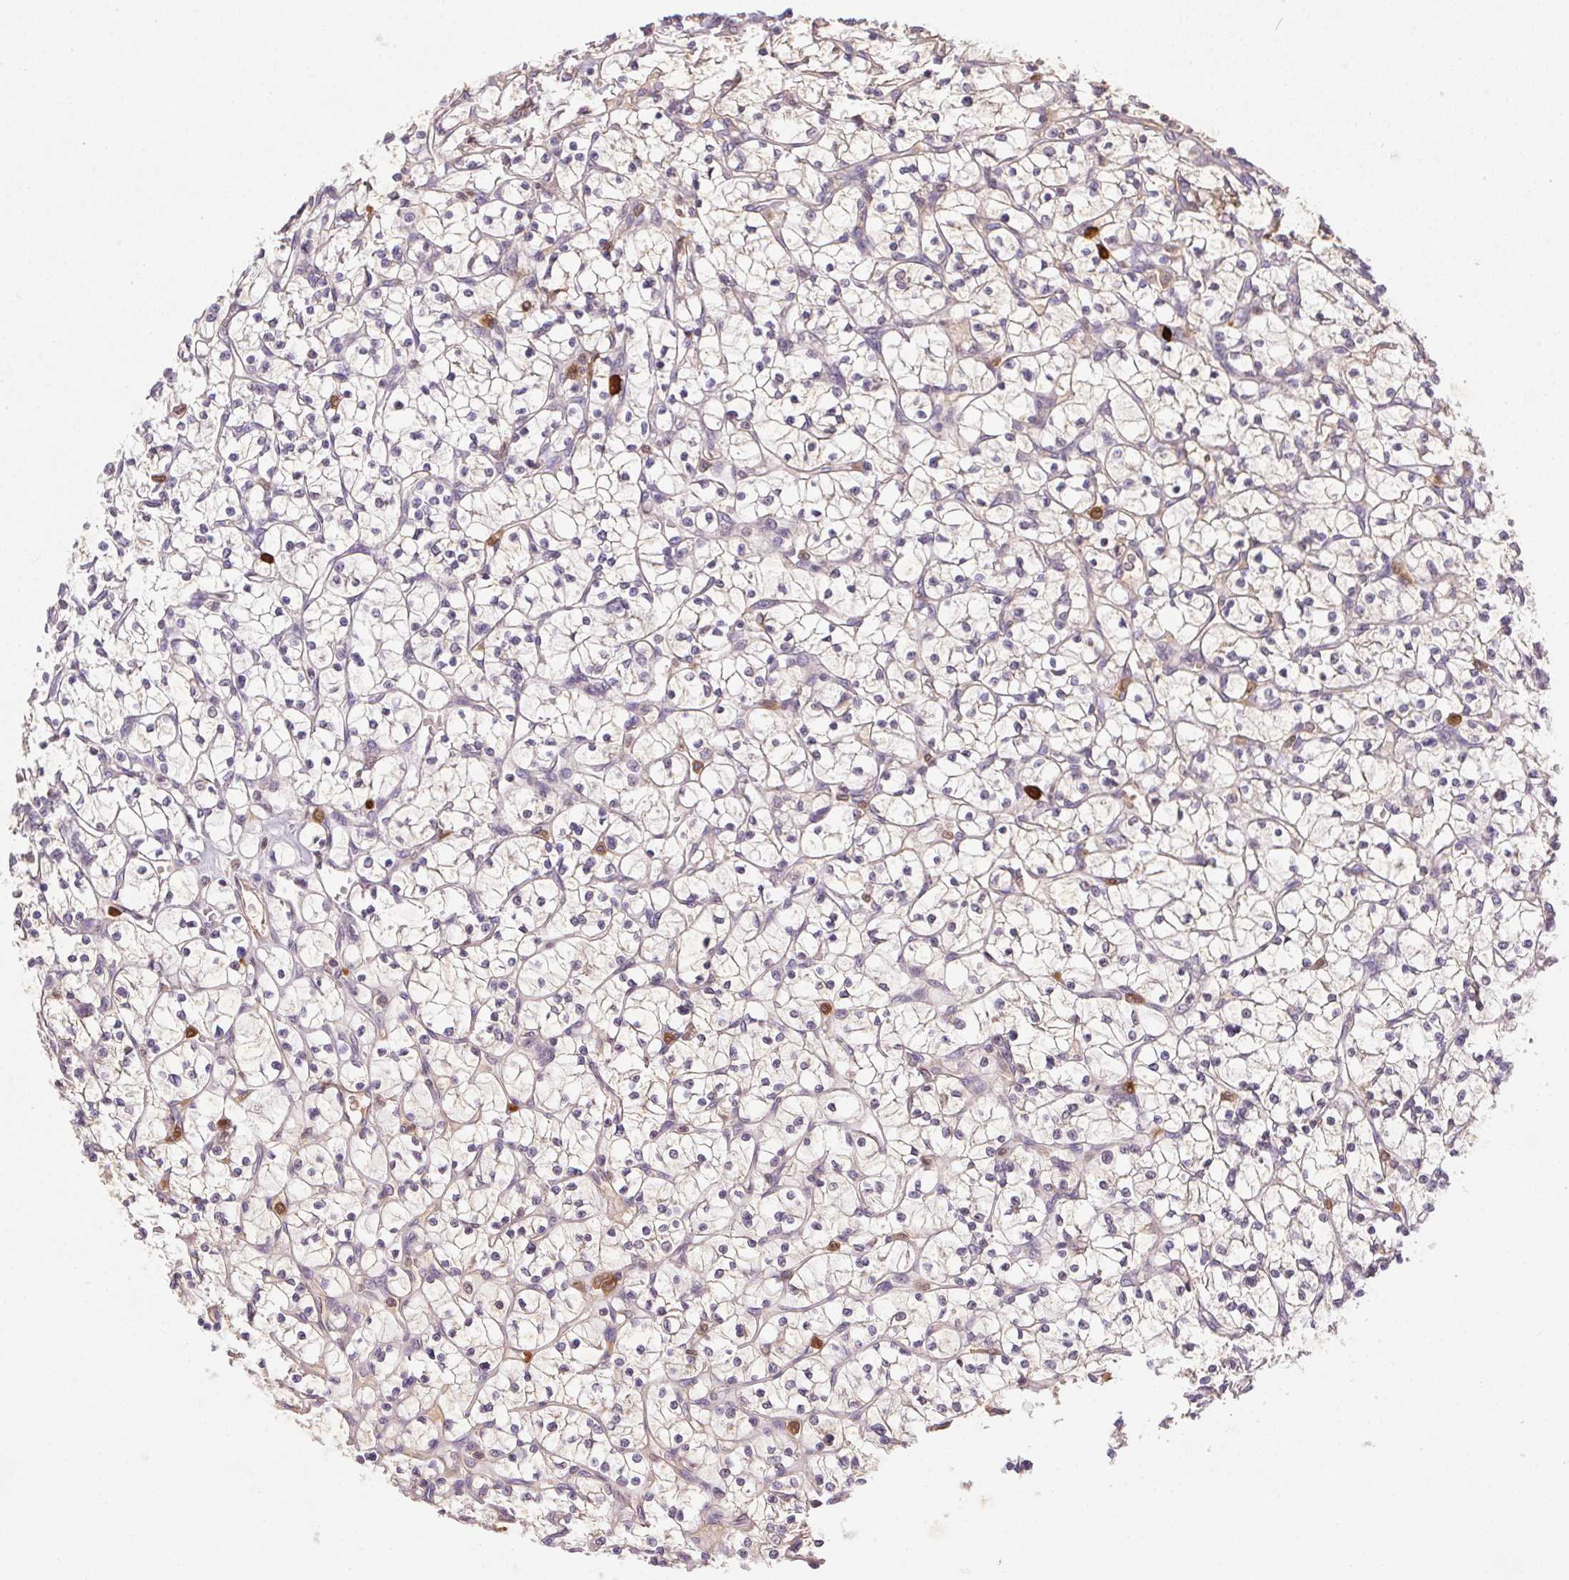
{"staining": {"intensity": "negative", "quantity": "none", "location": "none"}, "tissue": "renal cancer", "cell_type": "Tumor cells", "image_type": "cancer", "snomed": [{"axis": "morphology", "description": "Adenocarcinoma, NOS"}, {"axis": "topography", "description": "Kidney"}], "caption": "Adenocarcinoma (renal) was stained to show a protein in brown. There is no significant positivity in tumor cells. Nuclei are stained in blue.", "gene": "ORM1", "patient": {"sex": "female", "age": 64}}